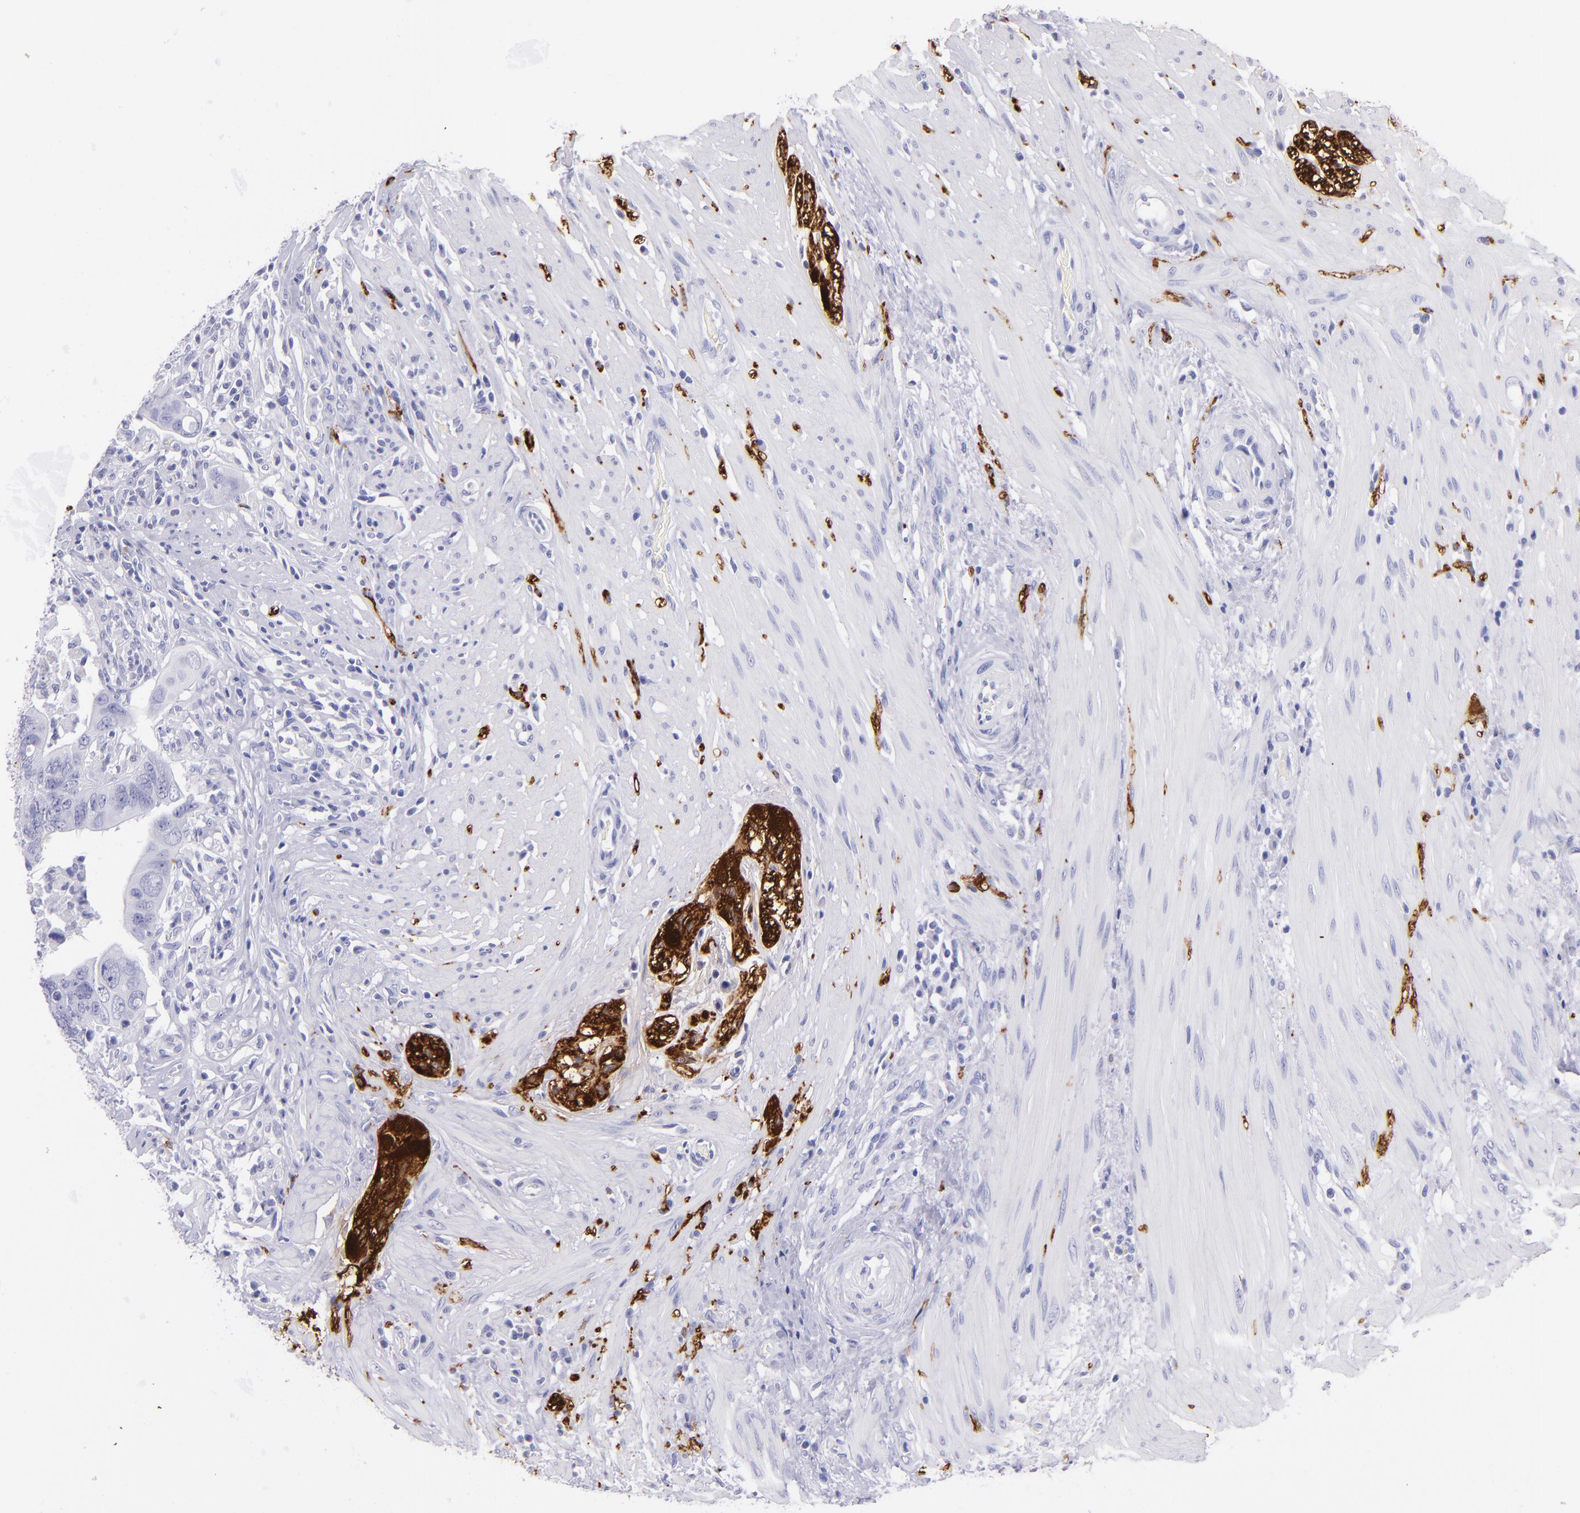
{"staining": {"intensity": "negative", "quantity": "none", "location": "none"}, "tissue": "colorectal cancer", "cell_type": "Tumor cells", "image_type": "cancer", "snomed": [{"axis": "morphology", "description": "Adenocarcinoma, NOS"}, {"axis": "topography", "description": "Rectum"}], "caption": "A micrograph of colorectal adenocarcinoma stained for a protein shows no brown staining in tumor cells. (Immunohistochemistry (ihc), brightfield microscopy, high magnification).", "gene": "UCHL1", "patient": {"sex": "male", "age": 53}}